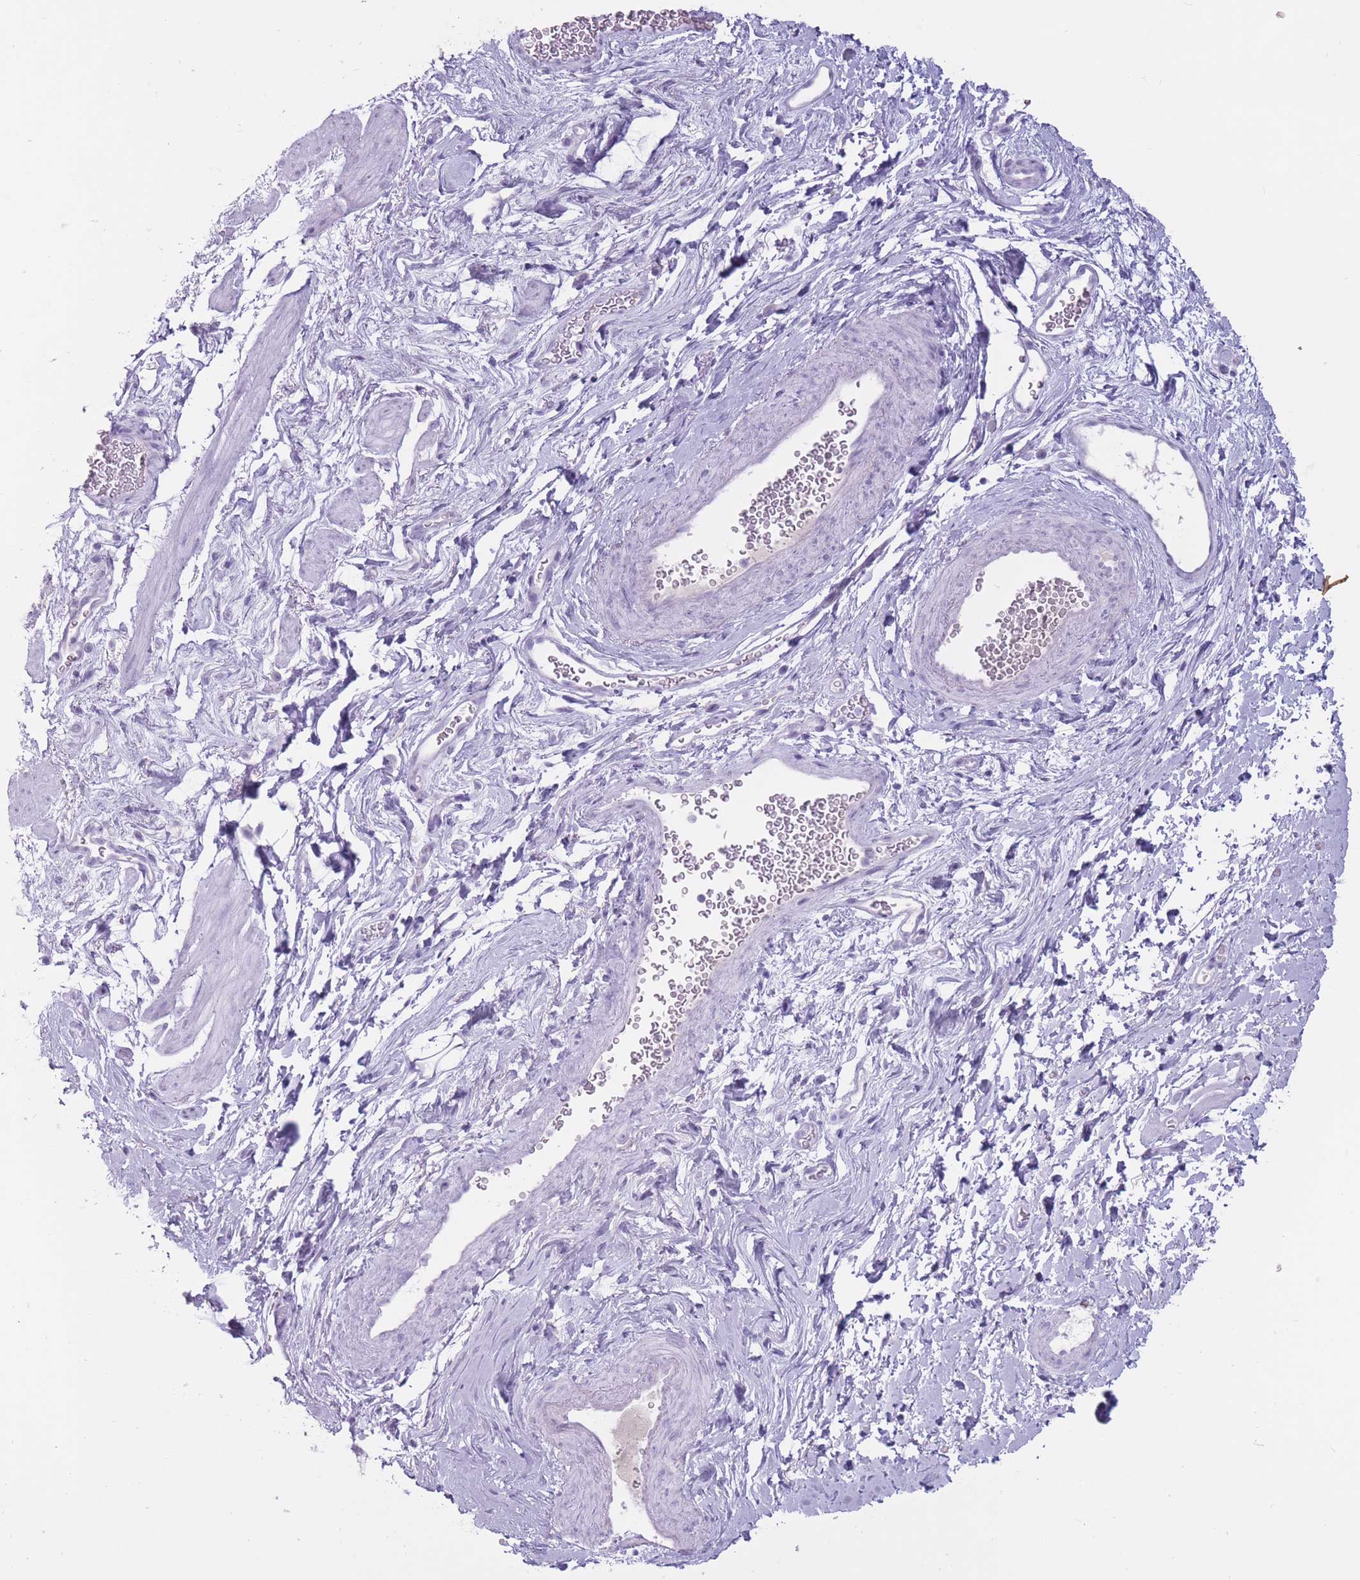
{"staining": {"intensity": "negative", "quantity": "none", "location": "none"}, "tissue": "smooth muscle", "cell_type": "Smooth muscle cells", "image_type": "normal", "snomed": [{"axis": "morphology", "description": "Normal tissue, NOS"}, {"axis": "topography", "description": "Smooth muscle"}, {"axis": "topography", "description": "Peripheral nerve tissue"}], "caption": "This is a photomicrograph of immunohistochemistry (IHC) staining of normal smooth muscle, which shows no expression in smooth muscle cells. (DAB (3,3'-diaminobenzidine) immunohistochemistry, high magnification).", "gene": "PNMA3", "patient": {"sex": "male", "age": 69}}